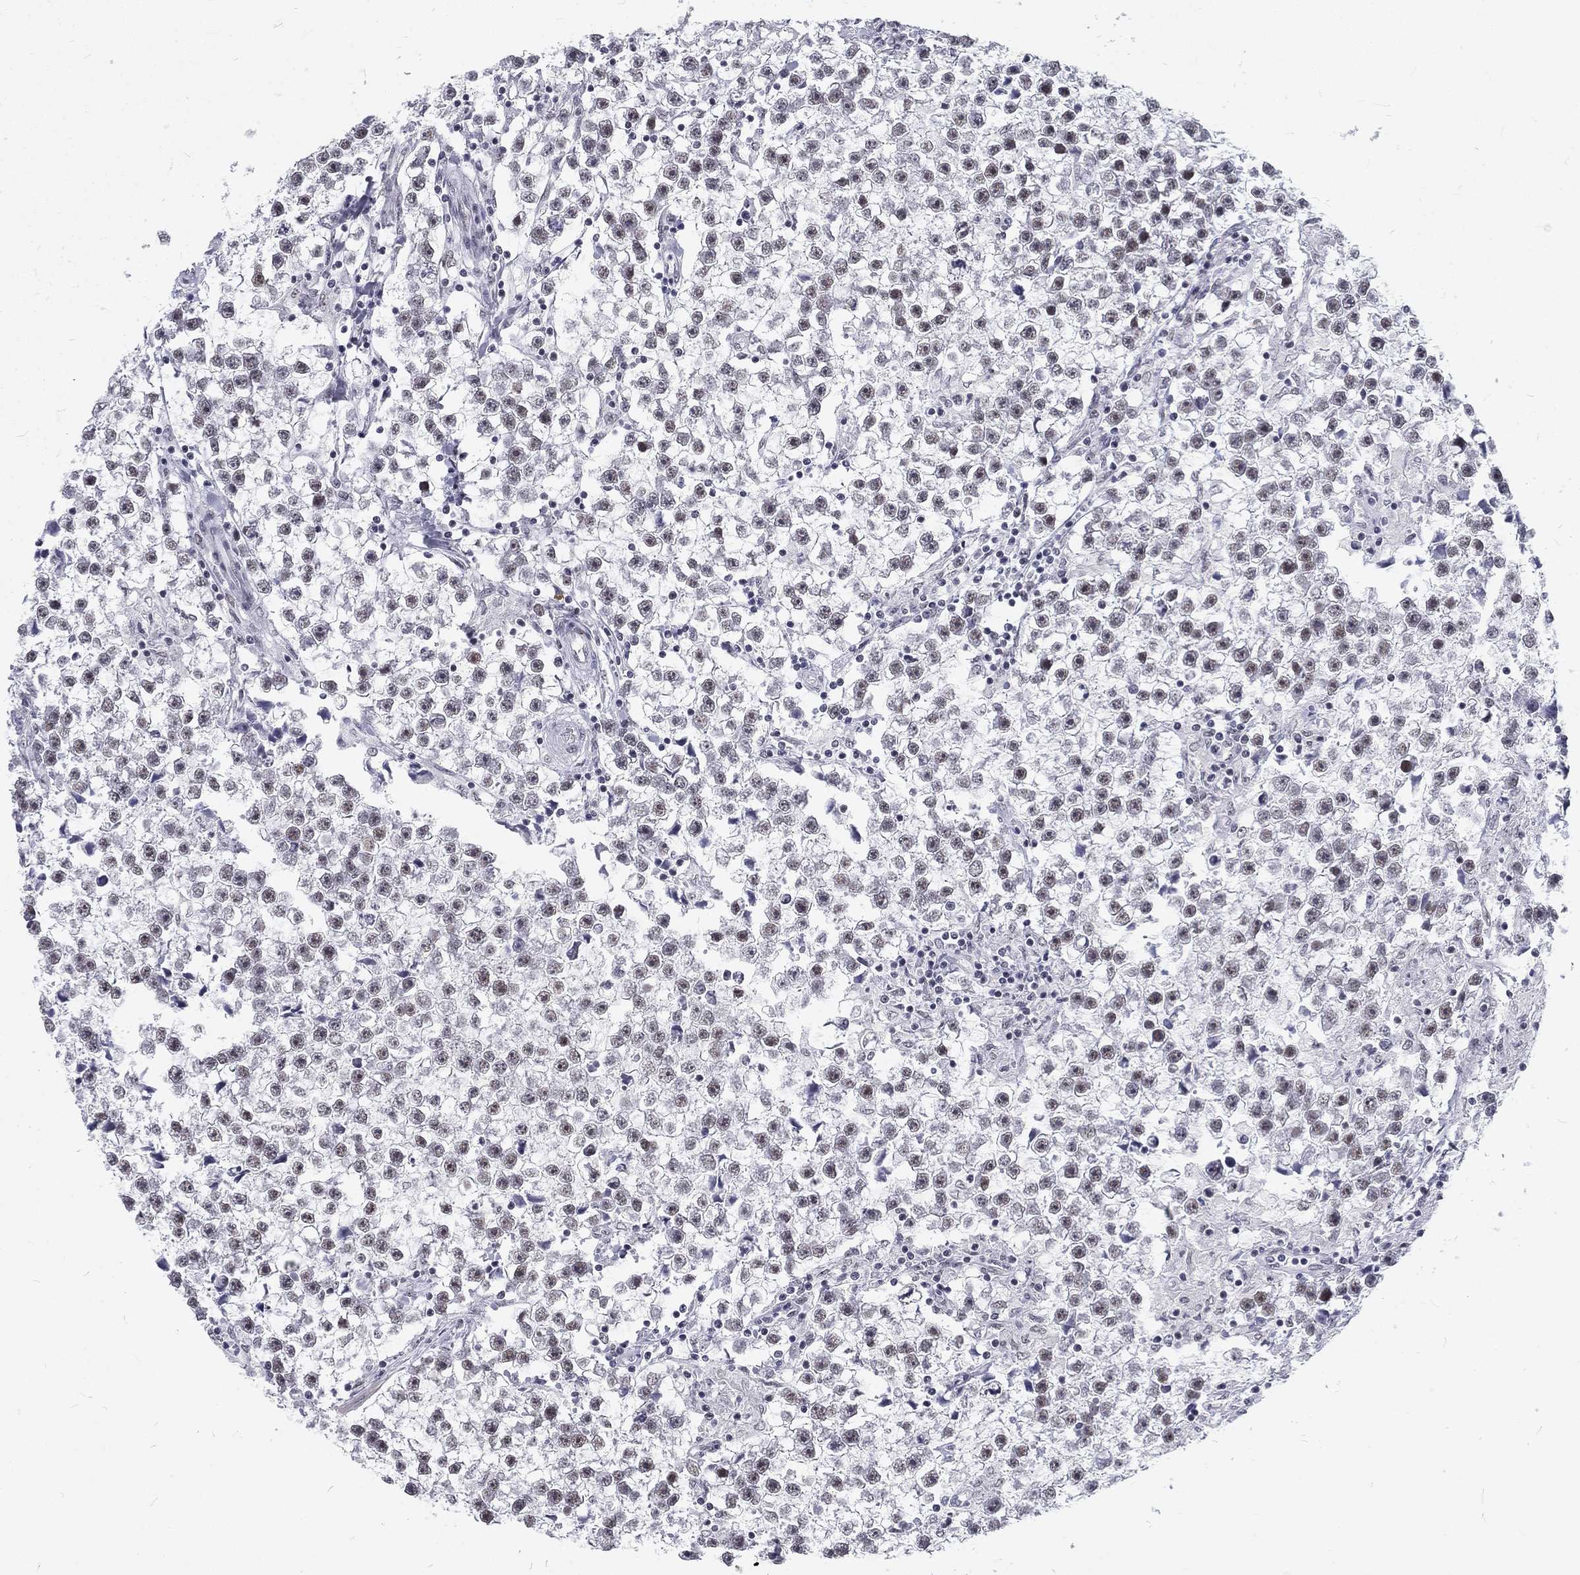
{"staining": {"intensity": "weak", "quantity": "25%-75%", "location": "nuclear"}, "tissue": "testis cancer", "cell_type": "Tumor cells", "image_type": "cancer", "snomed": [{"axis": "morphology", "description": "Seminoma, NOS"}, {"axis": "topography", "description": "Testis"}], "caption": "Weak nuclear positivity for a protein is appreciated in about 25%-75% of tumor cells of seminoma (testis) using immunohistochemistry (IHC).", "gene": "SNORC", "patient": {"sex": "male", "age": 59}}